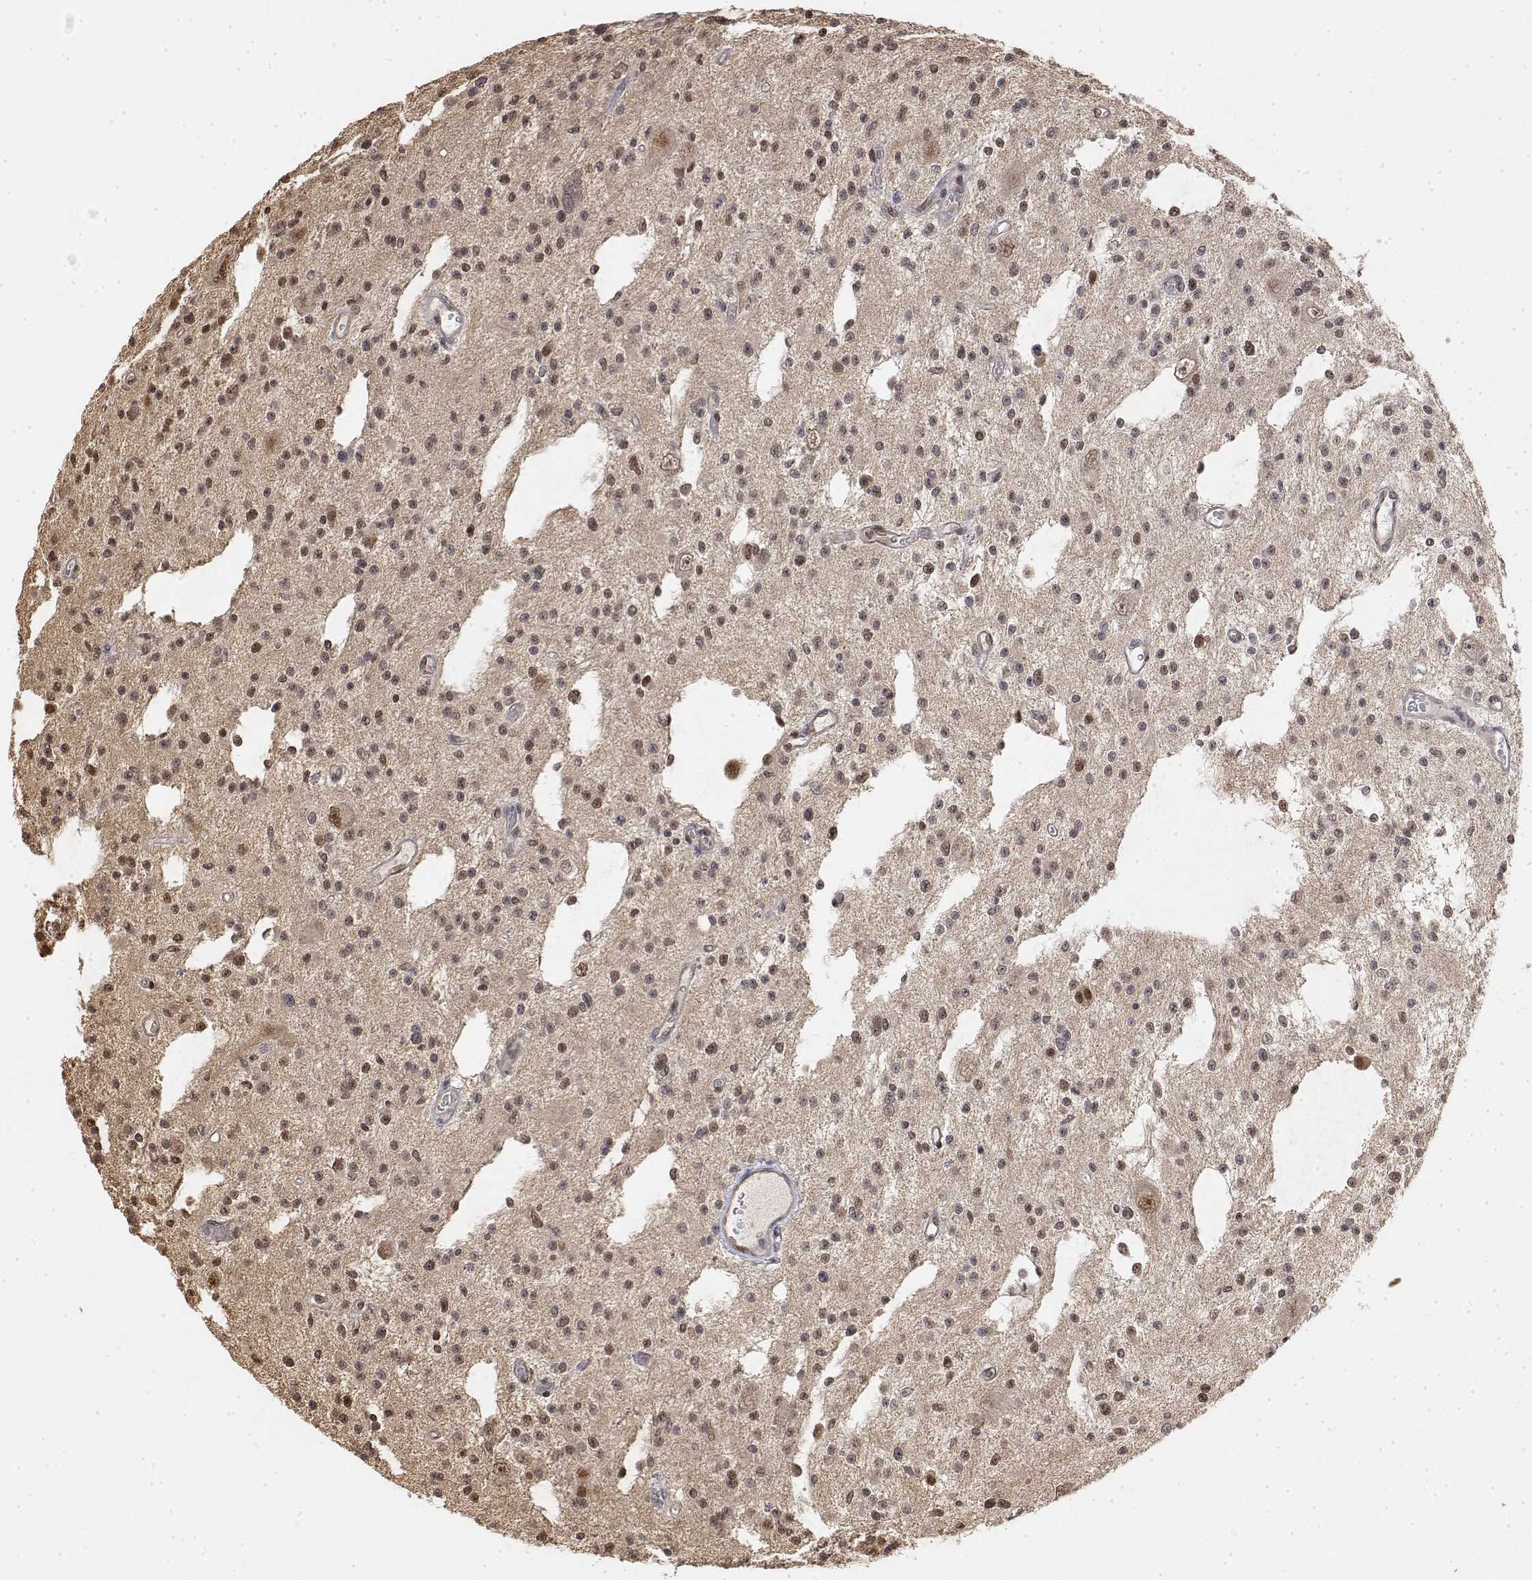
{"staining": {"intensity": "moderate", "quantity": ">75%", "location": "nuclear"}, "tissue": "glioma", "cell_type": "Tumor cells", "image_type": "cancer", "snomed": [{"axis": "morphology", "description": "Glioma, malignant, Low grade"}, {"axis": "topography", "description": "Brain"}], "caption": "High-power microscopy captured an immunohistochemistry image of glioma, revealing moderate nuclear expression in approximately >75% of tumor cells.", "gene": "TPI1", "patient": {"sex": "male", "age": 43}}